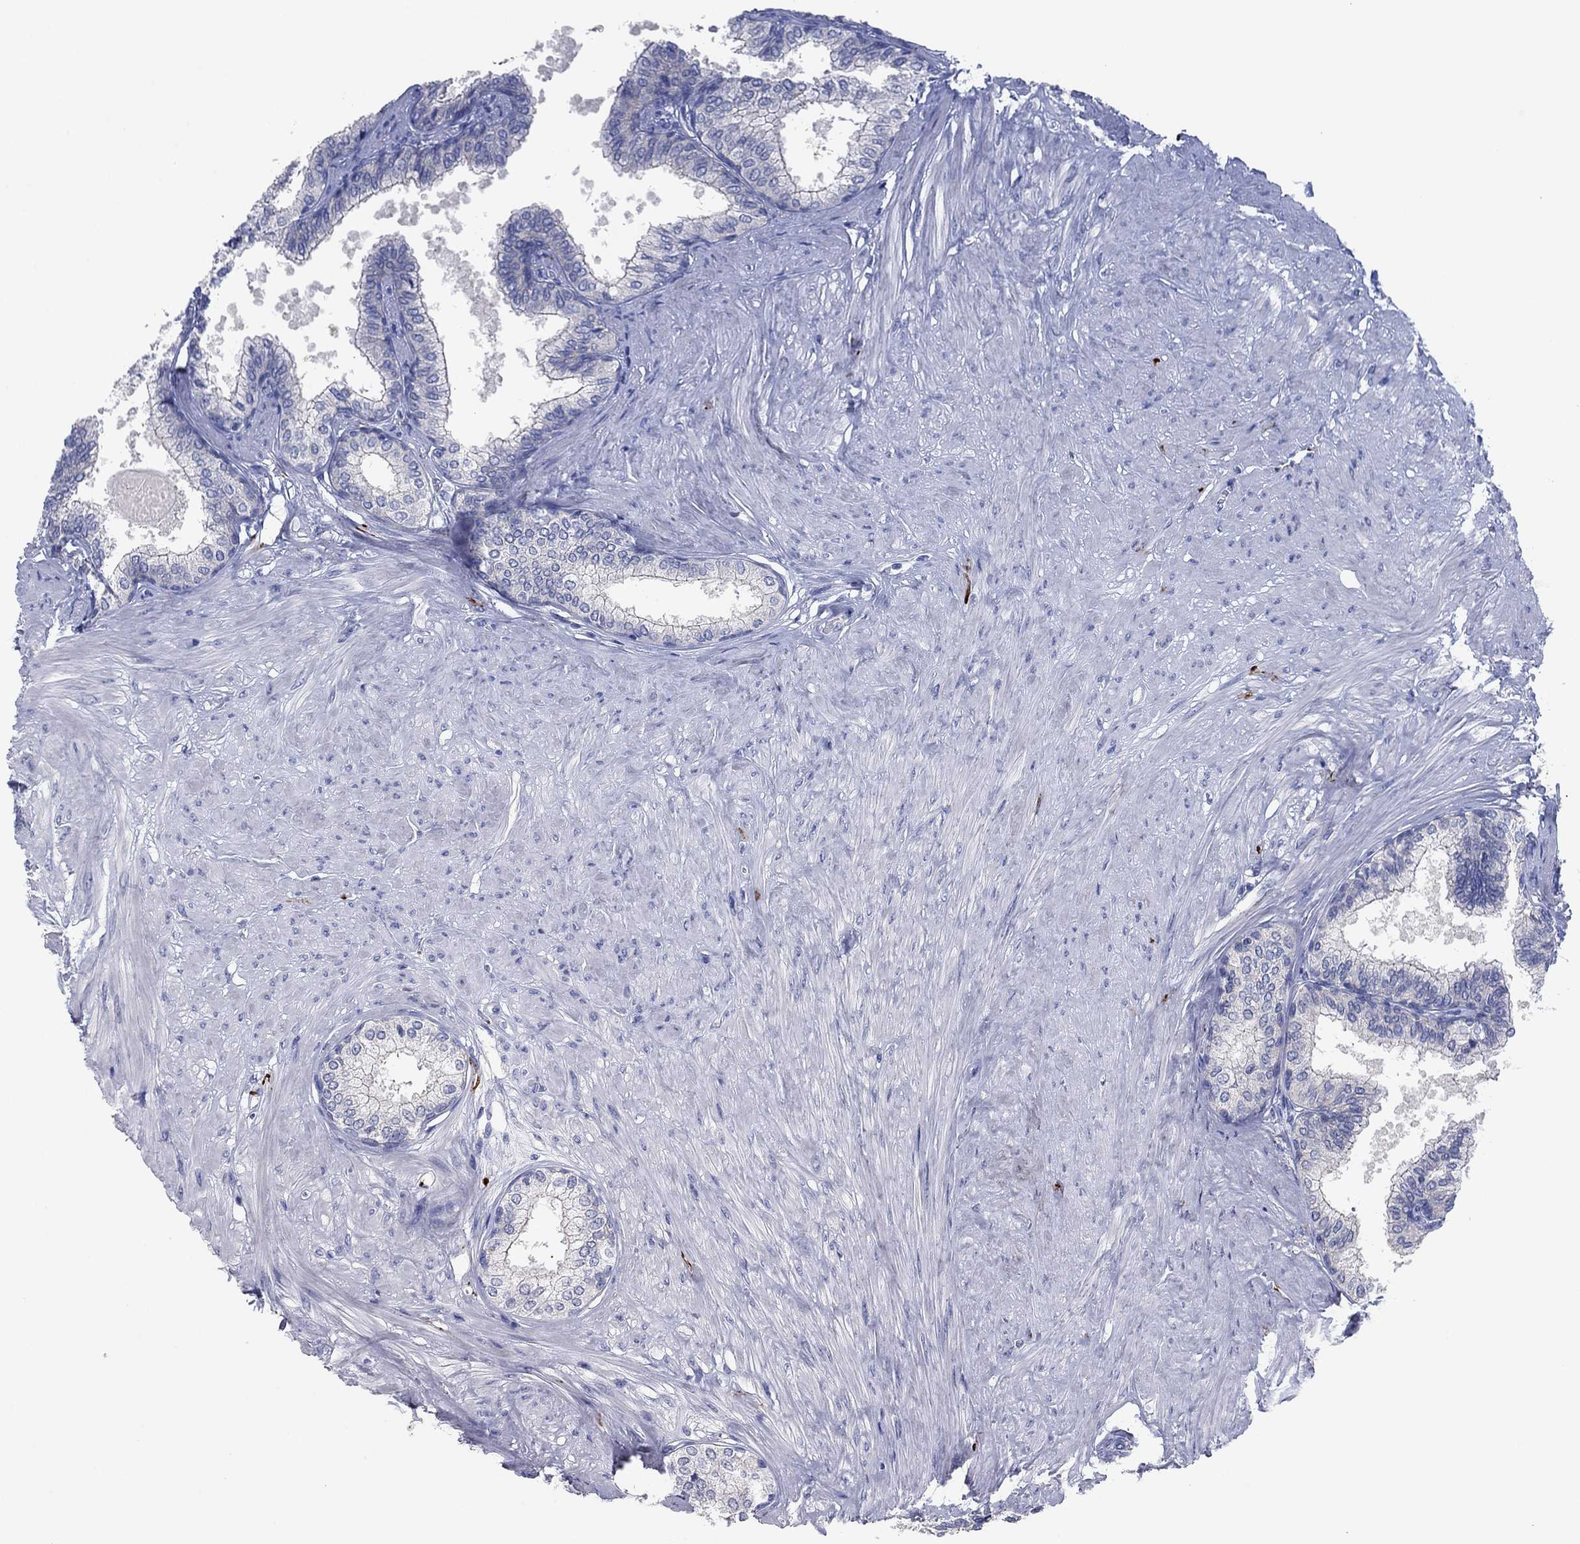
{"staining": {"intensity": "negative", "quantity": "none", "location": "none"}, "tissue": "prostate", "cell_type": "Glandular cells", "image_type": "normal", "snomed": [{"axis": "morphology", "description": "Normal tissue, NOS"}, {"axis": "topography", "description": "Prostate"}], "caption": "Immunohistochemical staining of unremarkable human prostate displays no significant expression in glandular cells. The staining was performed using DAB (3,3'-diaminobenzidine) to visualize the protein expression in brown, while the nuclei were stained in blue with hematoxylin (Magnification: 20x).", "gene": "CNTNAP4", "patient": {"sex": "male", "age": 63}}